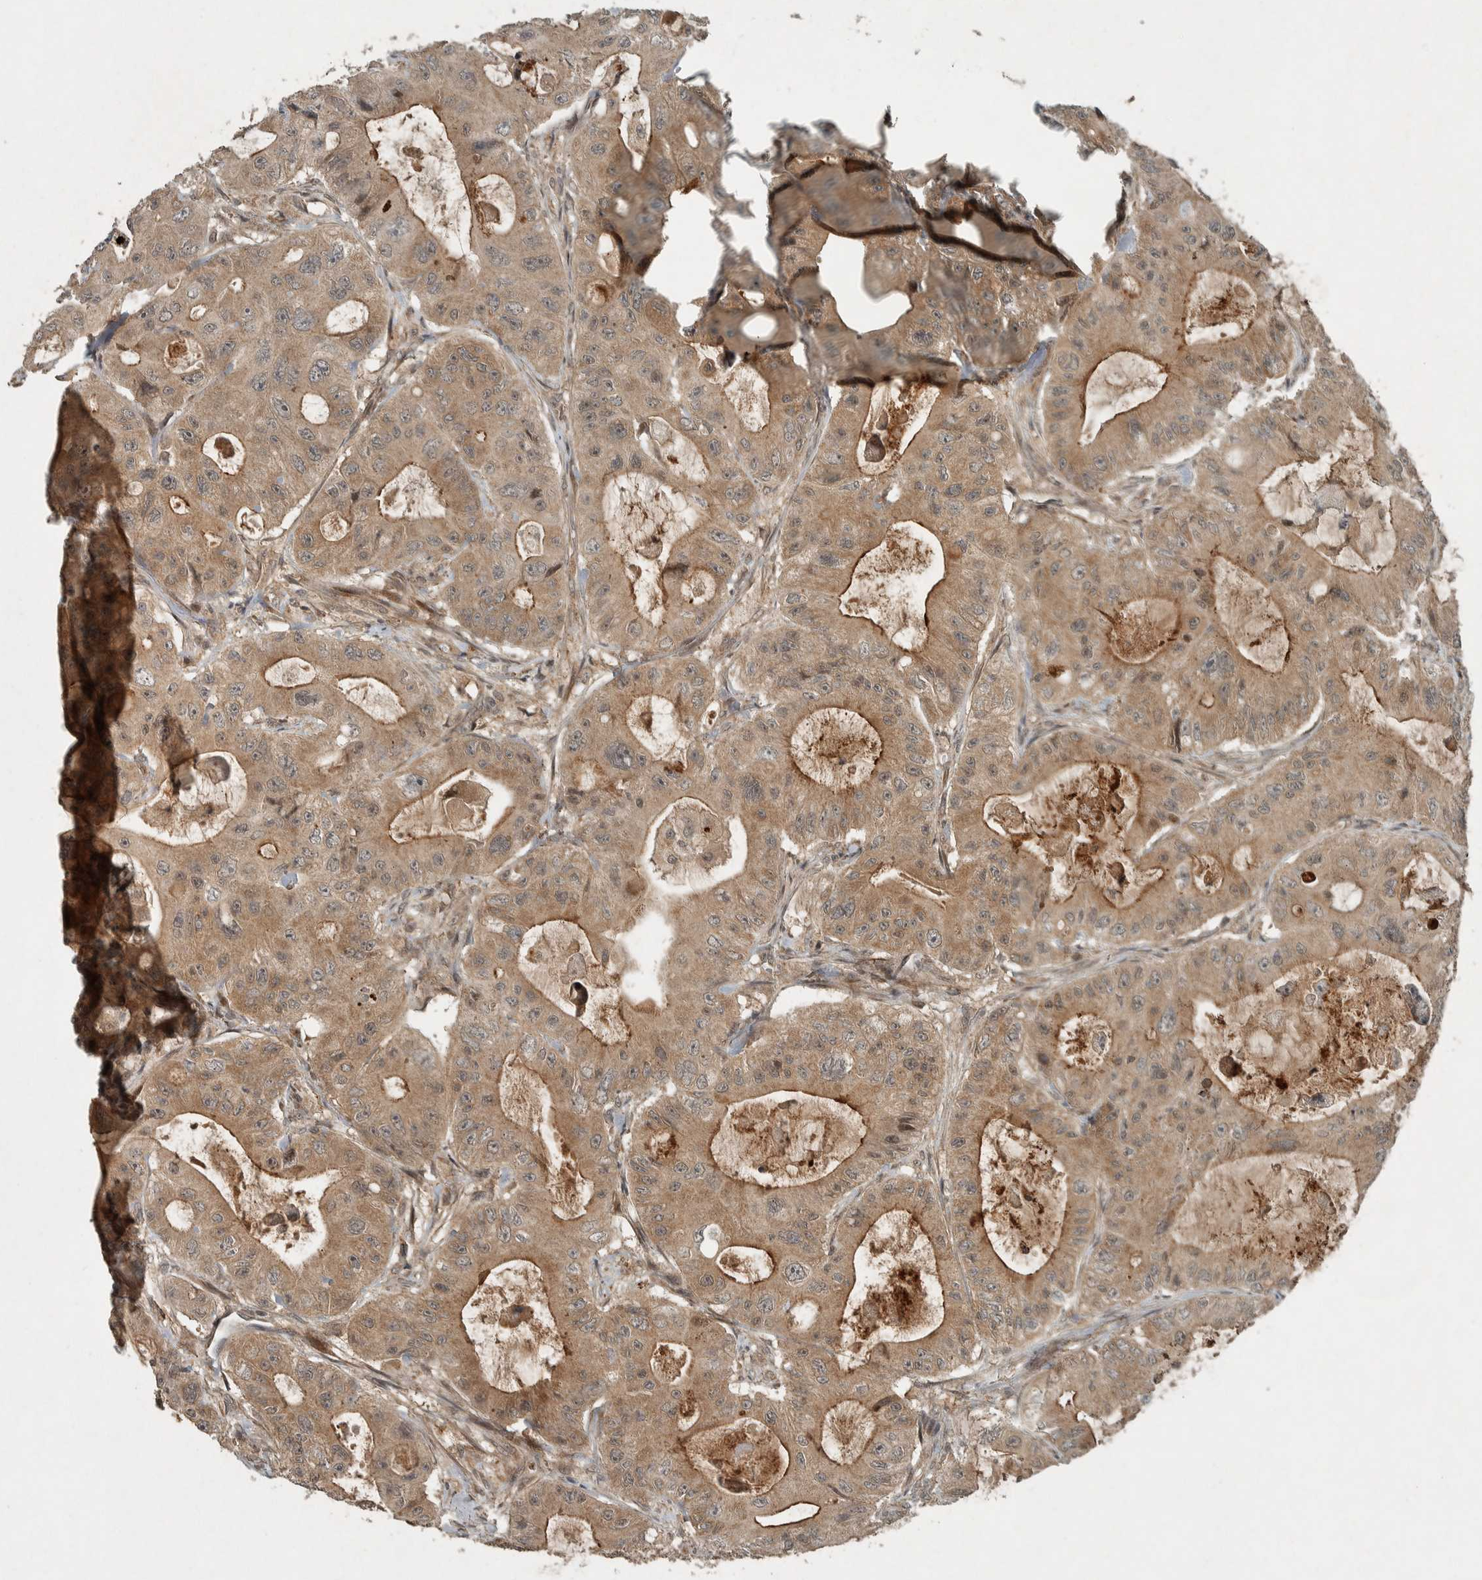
{"staining": {"intensity": "moderate", "quantity": ">75%", "location": "cytoplasmic/membranous"}, "tissue": "colorectal cancer", "cell_type": "Tumor cells", "image_type": "cancer", "snomed": [{"axis": "morphology", "description": "Adenocarcinoma, NOS"}, {"axis": "topography", "description": "Colon"}], "caption": "Immunohistochemical staining of colorectal cancer shows medium levels of moderate cytoplasmic/membranous protein positivity in about >75% of tumor cells.", "gene": "KIFAP3", "patient": {"sex": "female", "age": 46}}